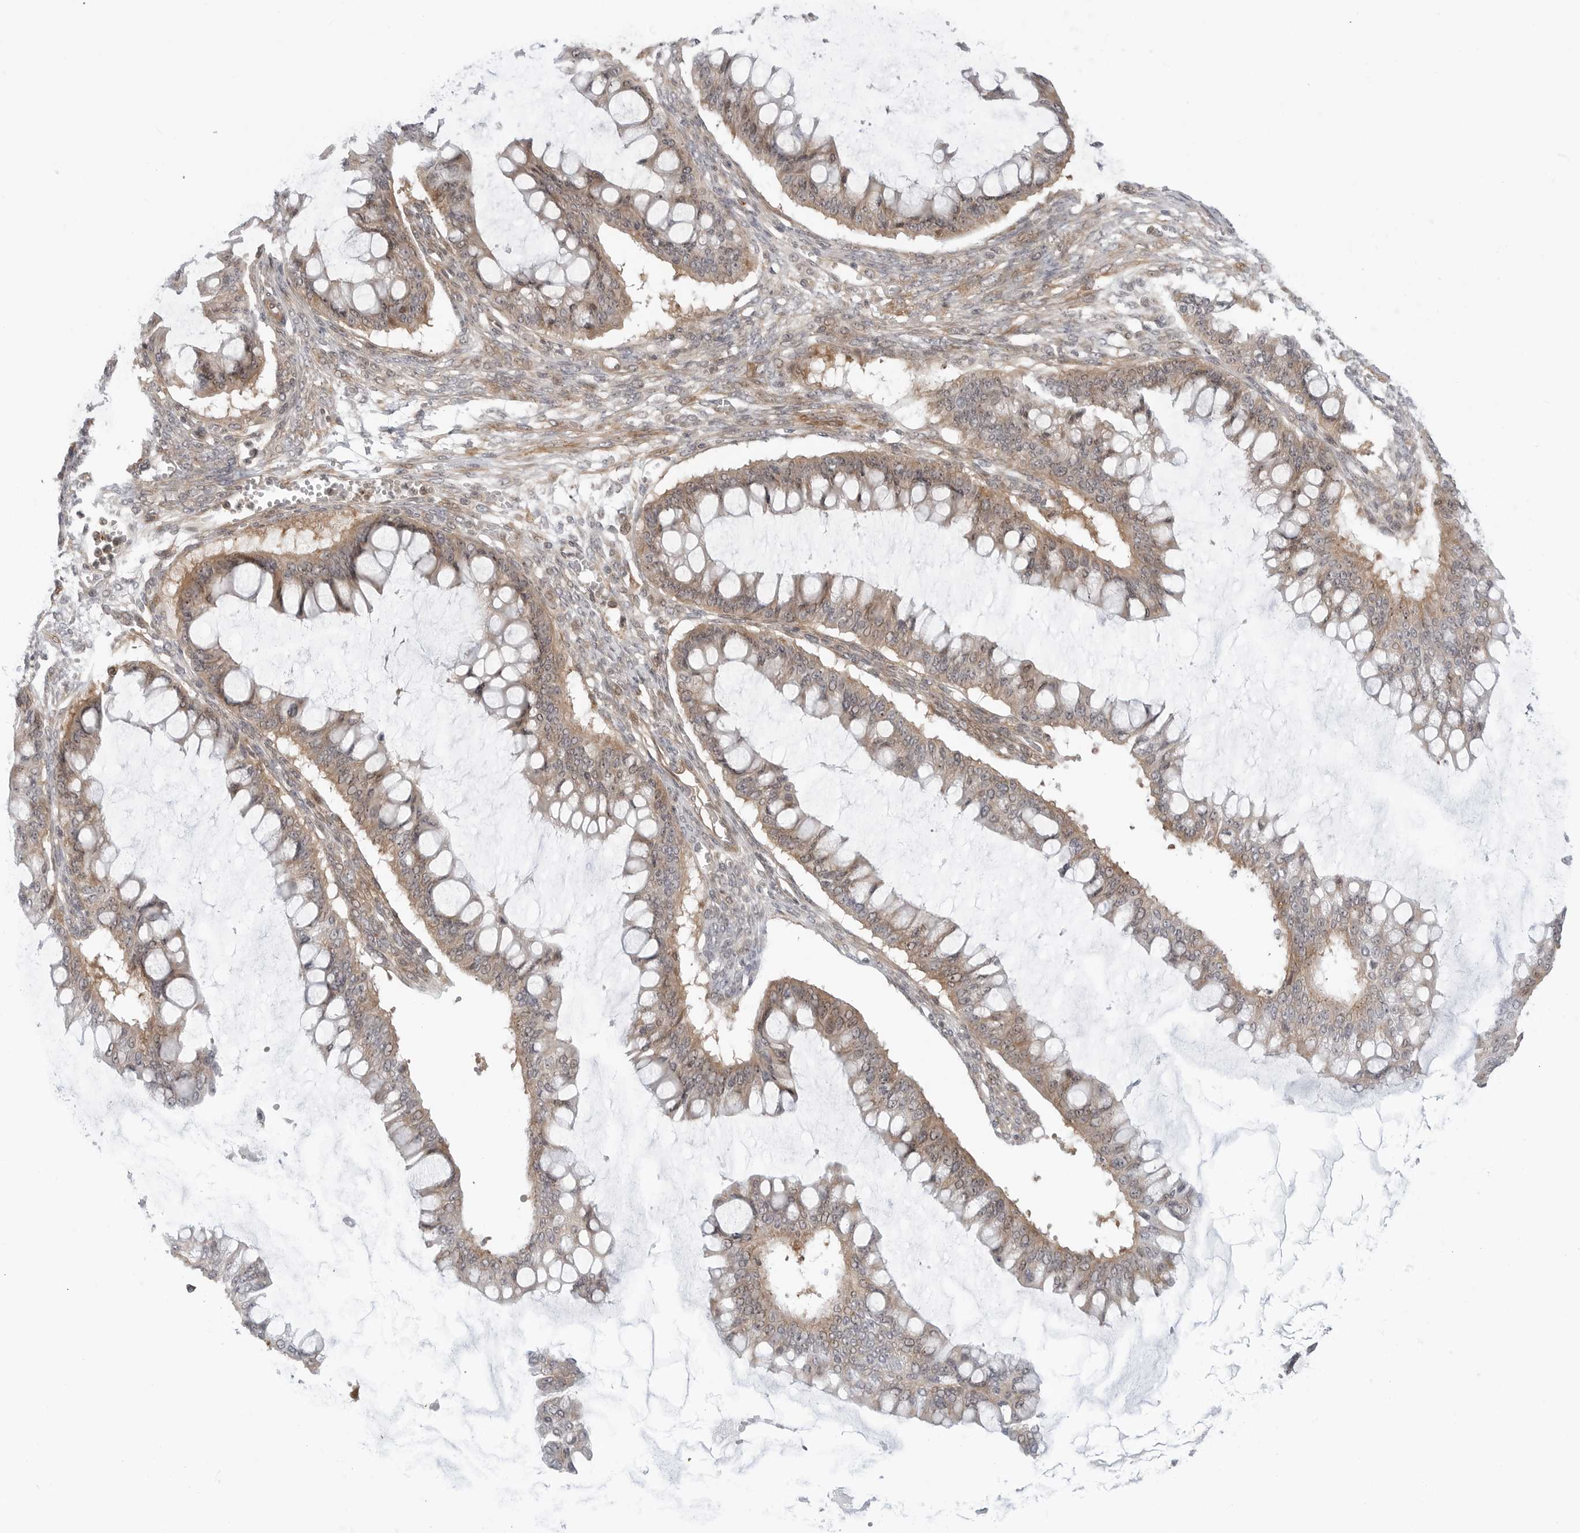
{"staining": {"intensity": "moderate", "quantity": ">75%", "location": "cytoplasmic/membranous"}, "tissue": "ovarian cancer", "cell_type": "Tumor cells", "image_type": "cancer", "snomed": [{"axis": "morphology", "description": "Cystadenocarcinoma, mucinous, NOS"}, {"axis": "topography", "description": "Ovary"}], "caption": "Immunohistochemical staining of human ovarian cancer (mucinous cystadenocarcinoma) displays medium levels of moderate cytoplasmic/membranous expression in approximately >75% of tumor cells. (DAB IHC with brightfield microscopy, high magnification).", "gene": "STXBP3", "patient": {"sex": "female", "age": 73}}